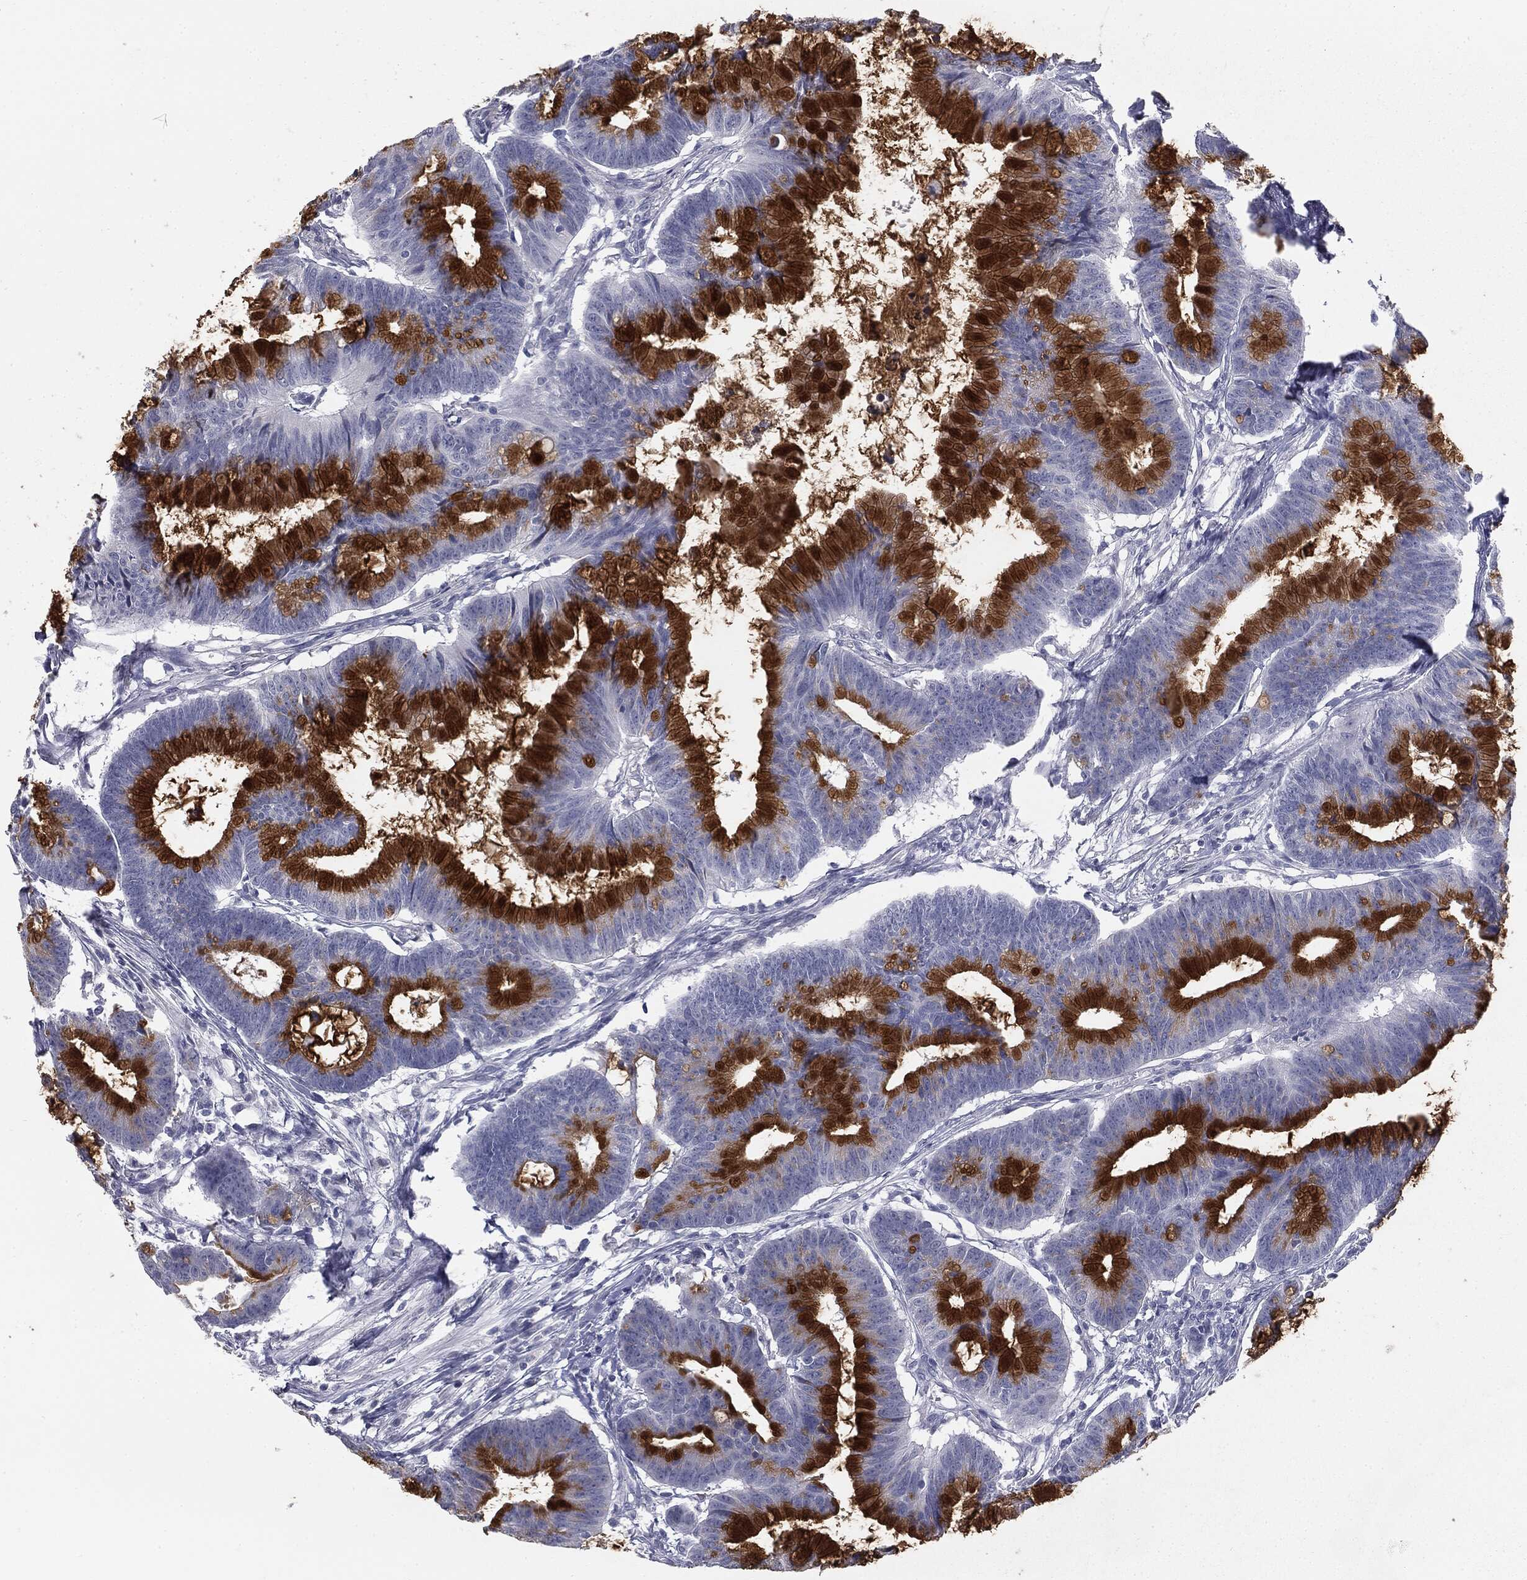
{"staining": {"intensity": "strong", "quantity": "25%-75%", "location": "cytoplasmic/membranous"}, "tissue": "colorectal cancer", "cell_type": "Tumor cells", "image_type": "cancer", "snomed": [{"axis": "morphology", "description": "Adenocarcinoma, NOS"}, {"axis": "topography", "description": "Colon"}], "caption": "Human colorectal cancer (adenocarcinoma) stained with a brown dye displays strong cytoplasmic/membranous positive positivity in about 25%-75% of tumor cells.", "gene": "MUC5AC", "patient": {"sex": "female", "age": 78}}